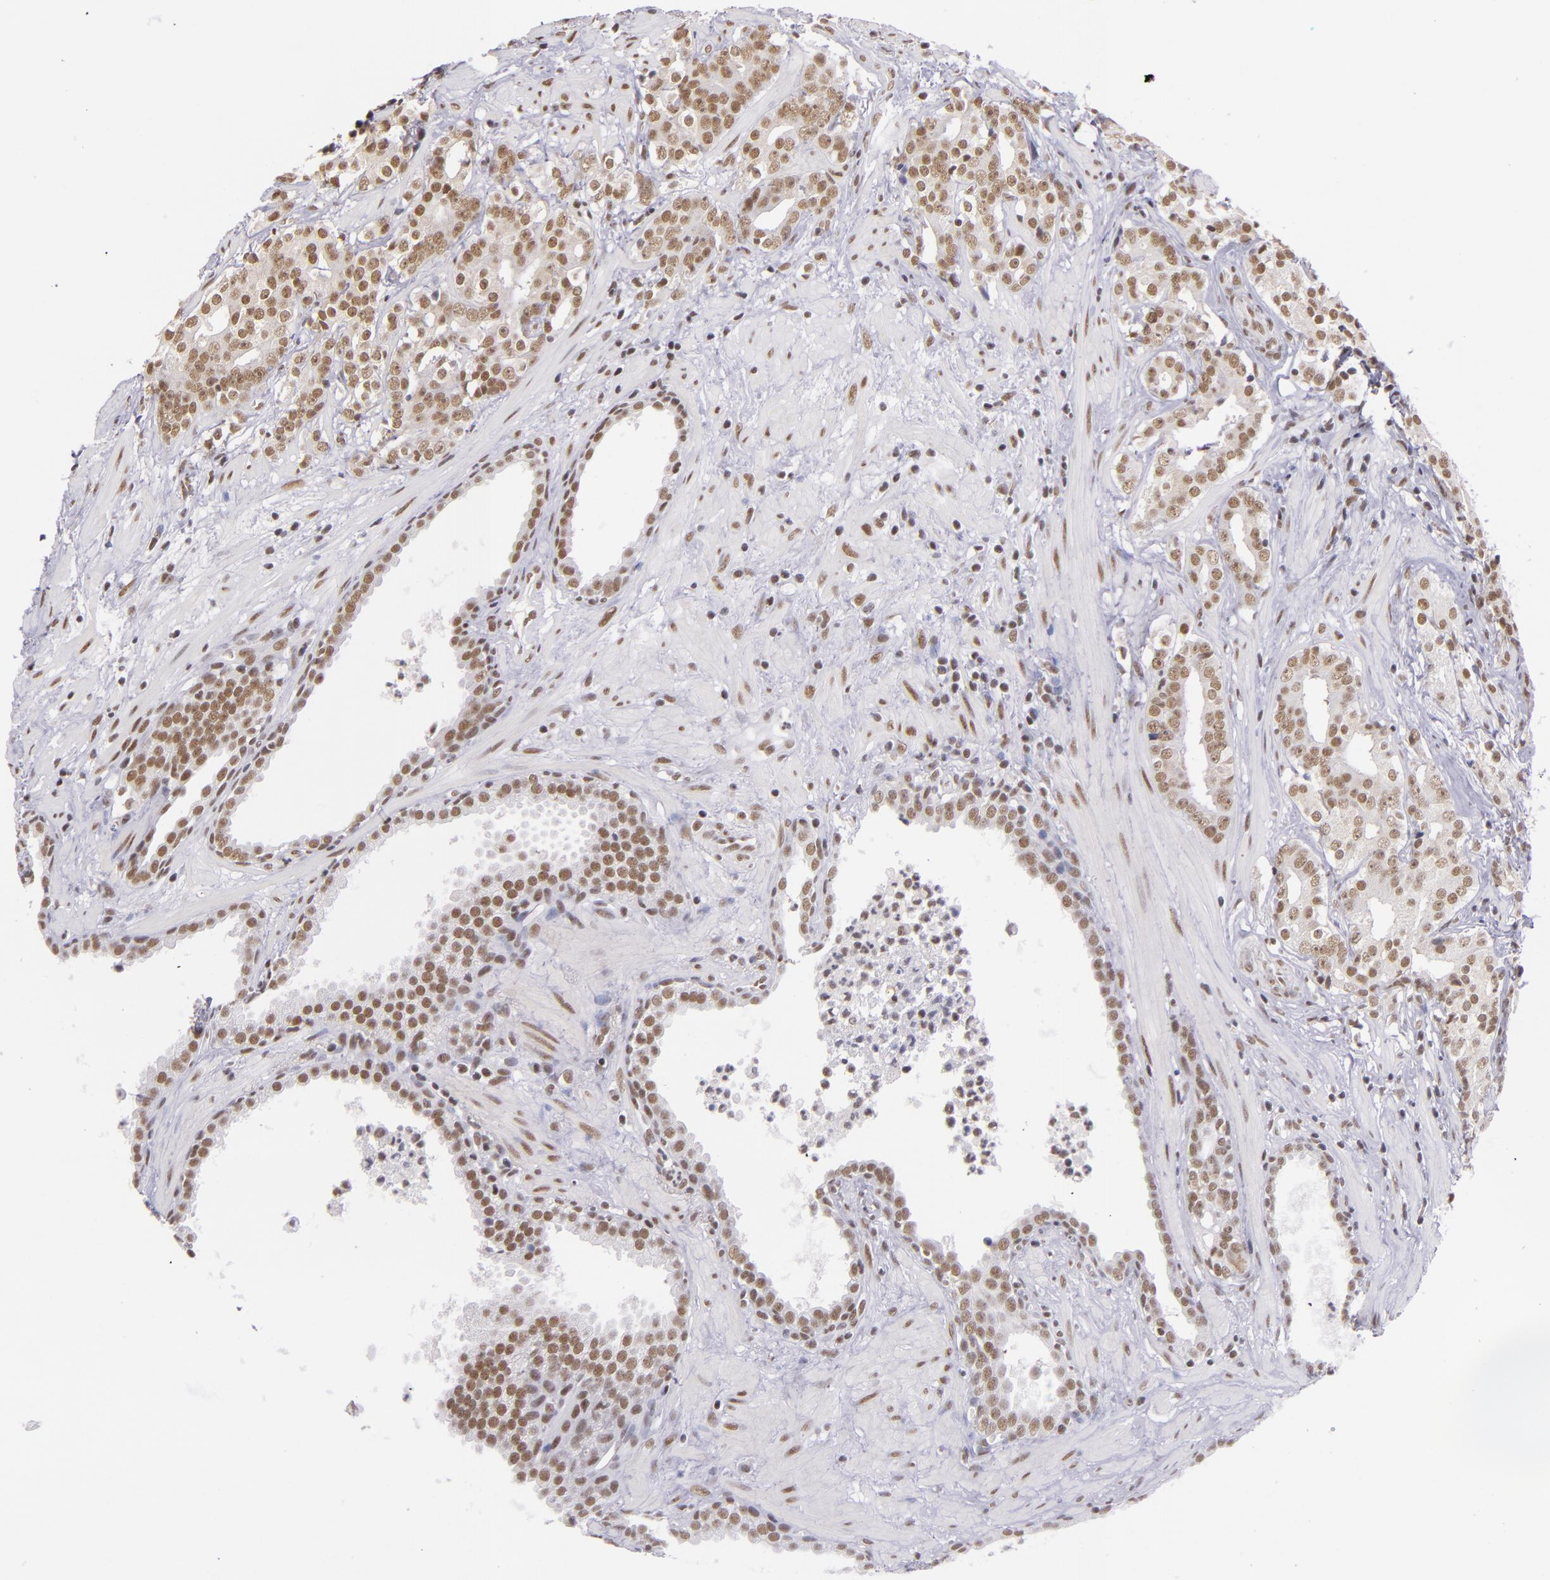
{"staining": {"intensity": "moderate", "quantity": ">75%", "location": "nuclear"}, "tissue": "prostate cancer", "cell_type": "Tumor cells", "image_type": "cancer", "snomed": [{"axis": "morphology", "description": "Adenocarcinoma, Low grade"}, {"axis": "topography", "description": "Prostate"}], "caption": "Prostate cancer stained with immunohistochemistry (IHC) exhibits moderate nuclear positivity in about >75% of tumor cells. The protein of interest is shown in brown color, while the nuclei are stained blue.", "gene": "ZNF148", "patient": {"sex": "male", "age": 59}}